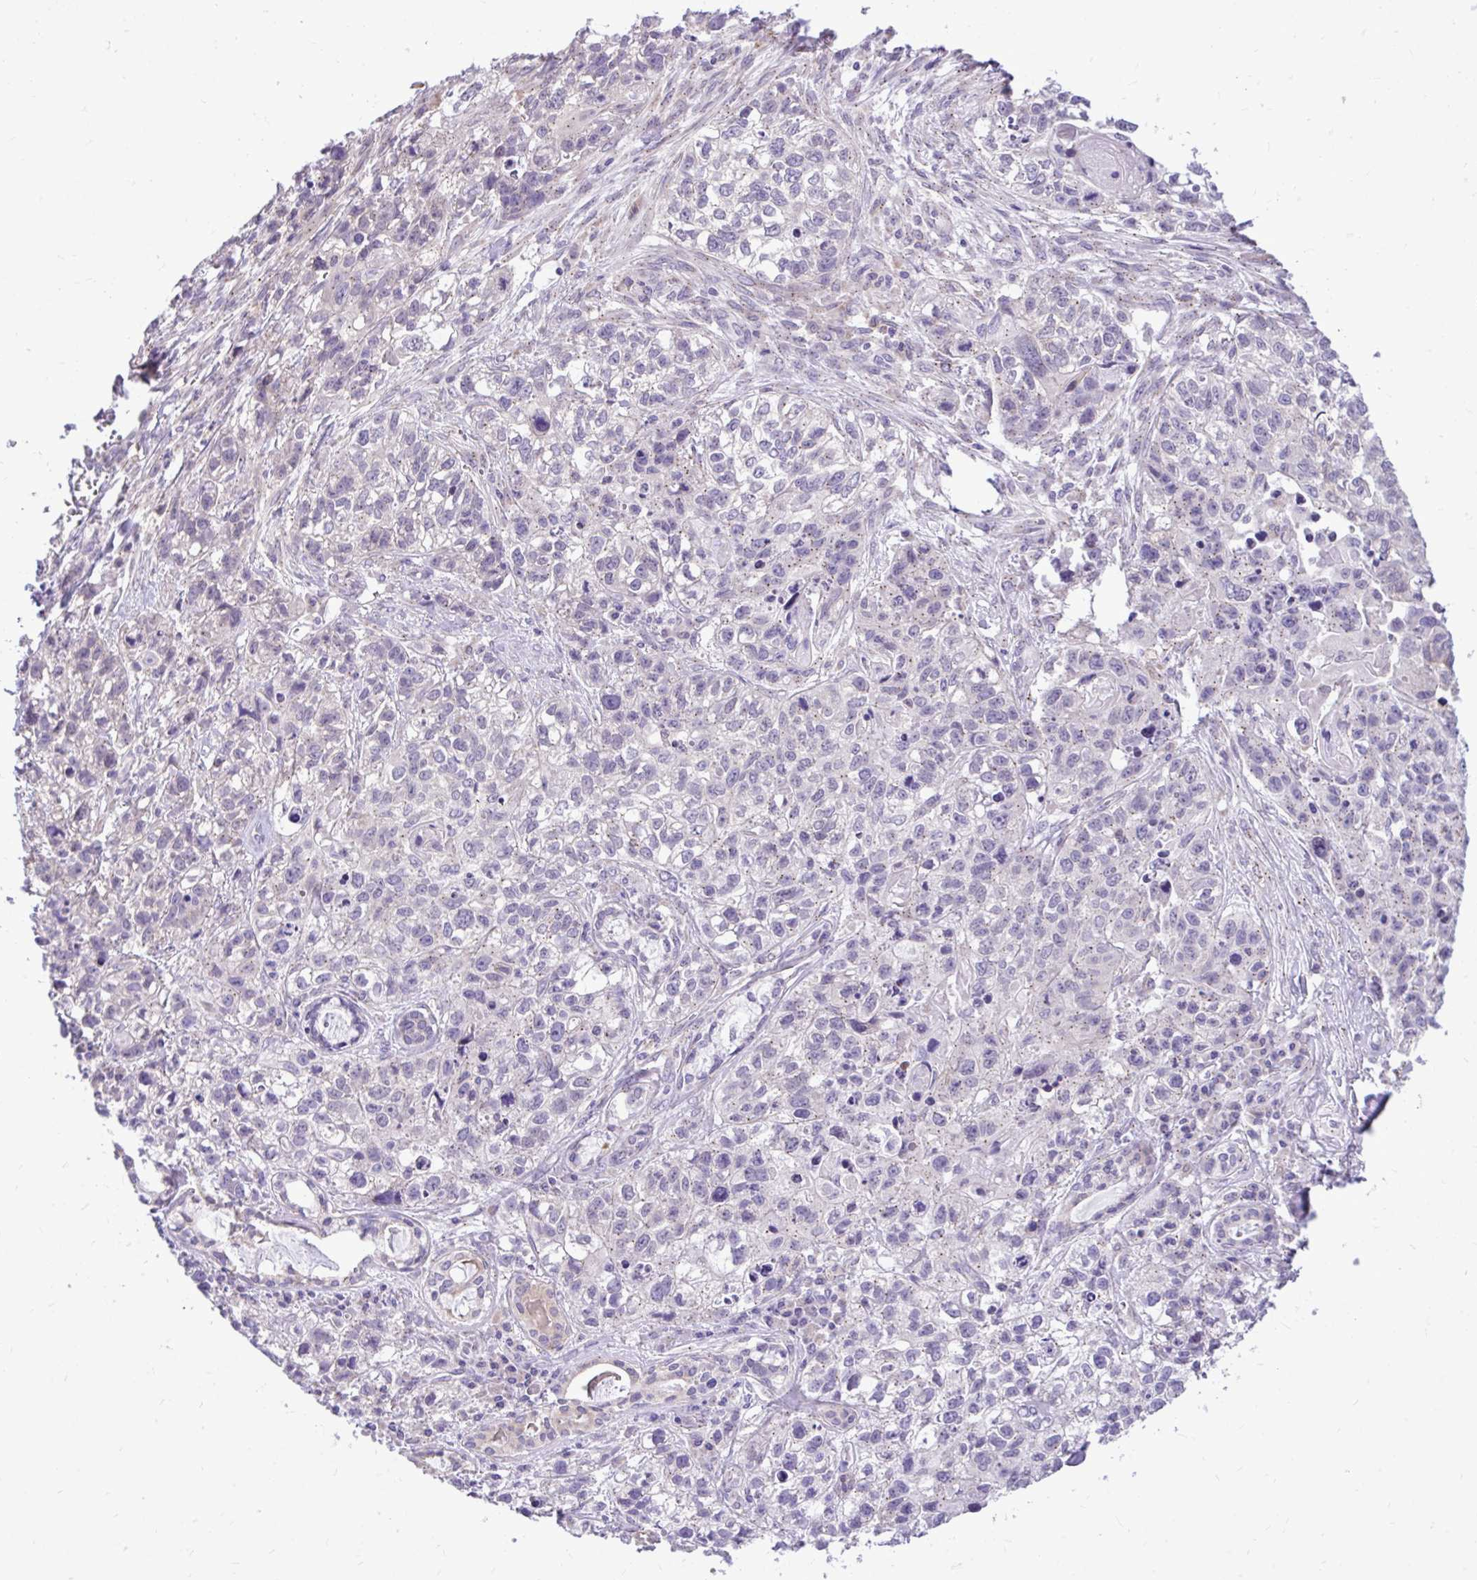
{"staining": {"intensity": "weak", "quantity": "<25%", "location": "cytoplasmic/membranous"}, "tissue": "lung cancer", "cell_type": "Tumor cells", "image_type": "cancer", "snomed": [{"axis": "morphology", "description": "Squamous cell carcinoma, NOS"}, {"axis": "topography", "description": "Lung"}], "caption": "The histopathology image shows no significant staining in tumor cells of lung squamous cell carcinoma.", "gene": "CEACAM18", "patient": {"sex": "male", "age": 74}}